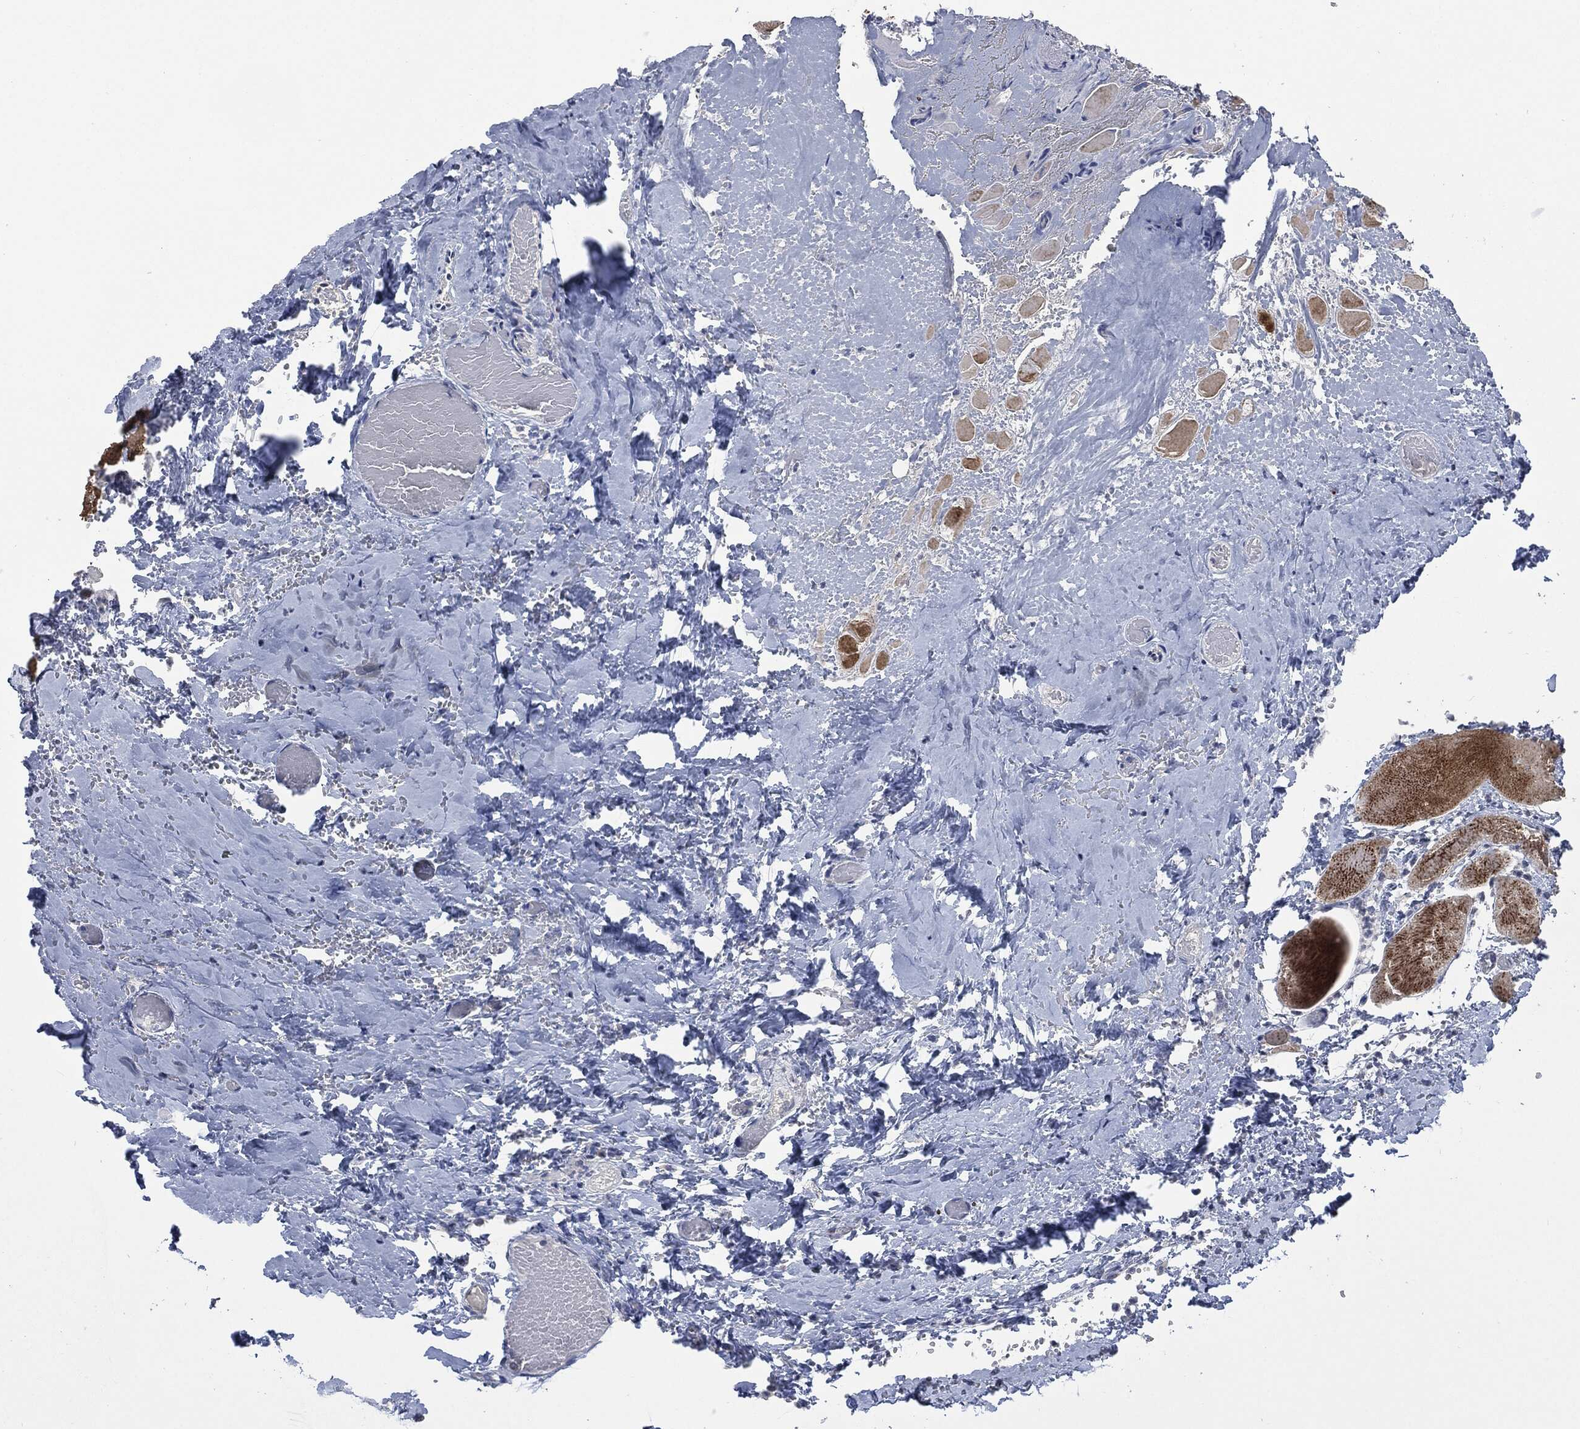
{"staining": {"intensity": "strong", "quantity": "25%-75%", "location": "cytoplasmic/membranous"}, "tissue": "skeletal muscle", "cell_type": "Myocytes", "image_type": "normal", "snomed": [{"axis": "morphology", "description": "Normal tissue, NOS"}, {"axis": "morphology", "description": "Malignant melanoma, Metastatic site"}, {"axis": "topography", "description": "Skeletal muscle"}], "caption": "Skeletal muscle stained for a protein shows strong cytoplasmic/membranous positivity in myocytes. (IHC, brightfield microscopy, high magnification).", "gene": "IL1RN", "patient": {"sex": "male", "age": 50}}